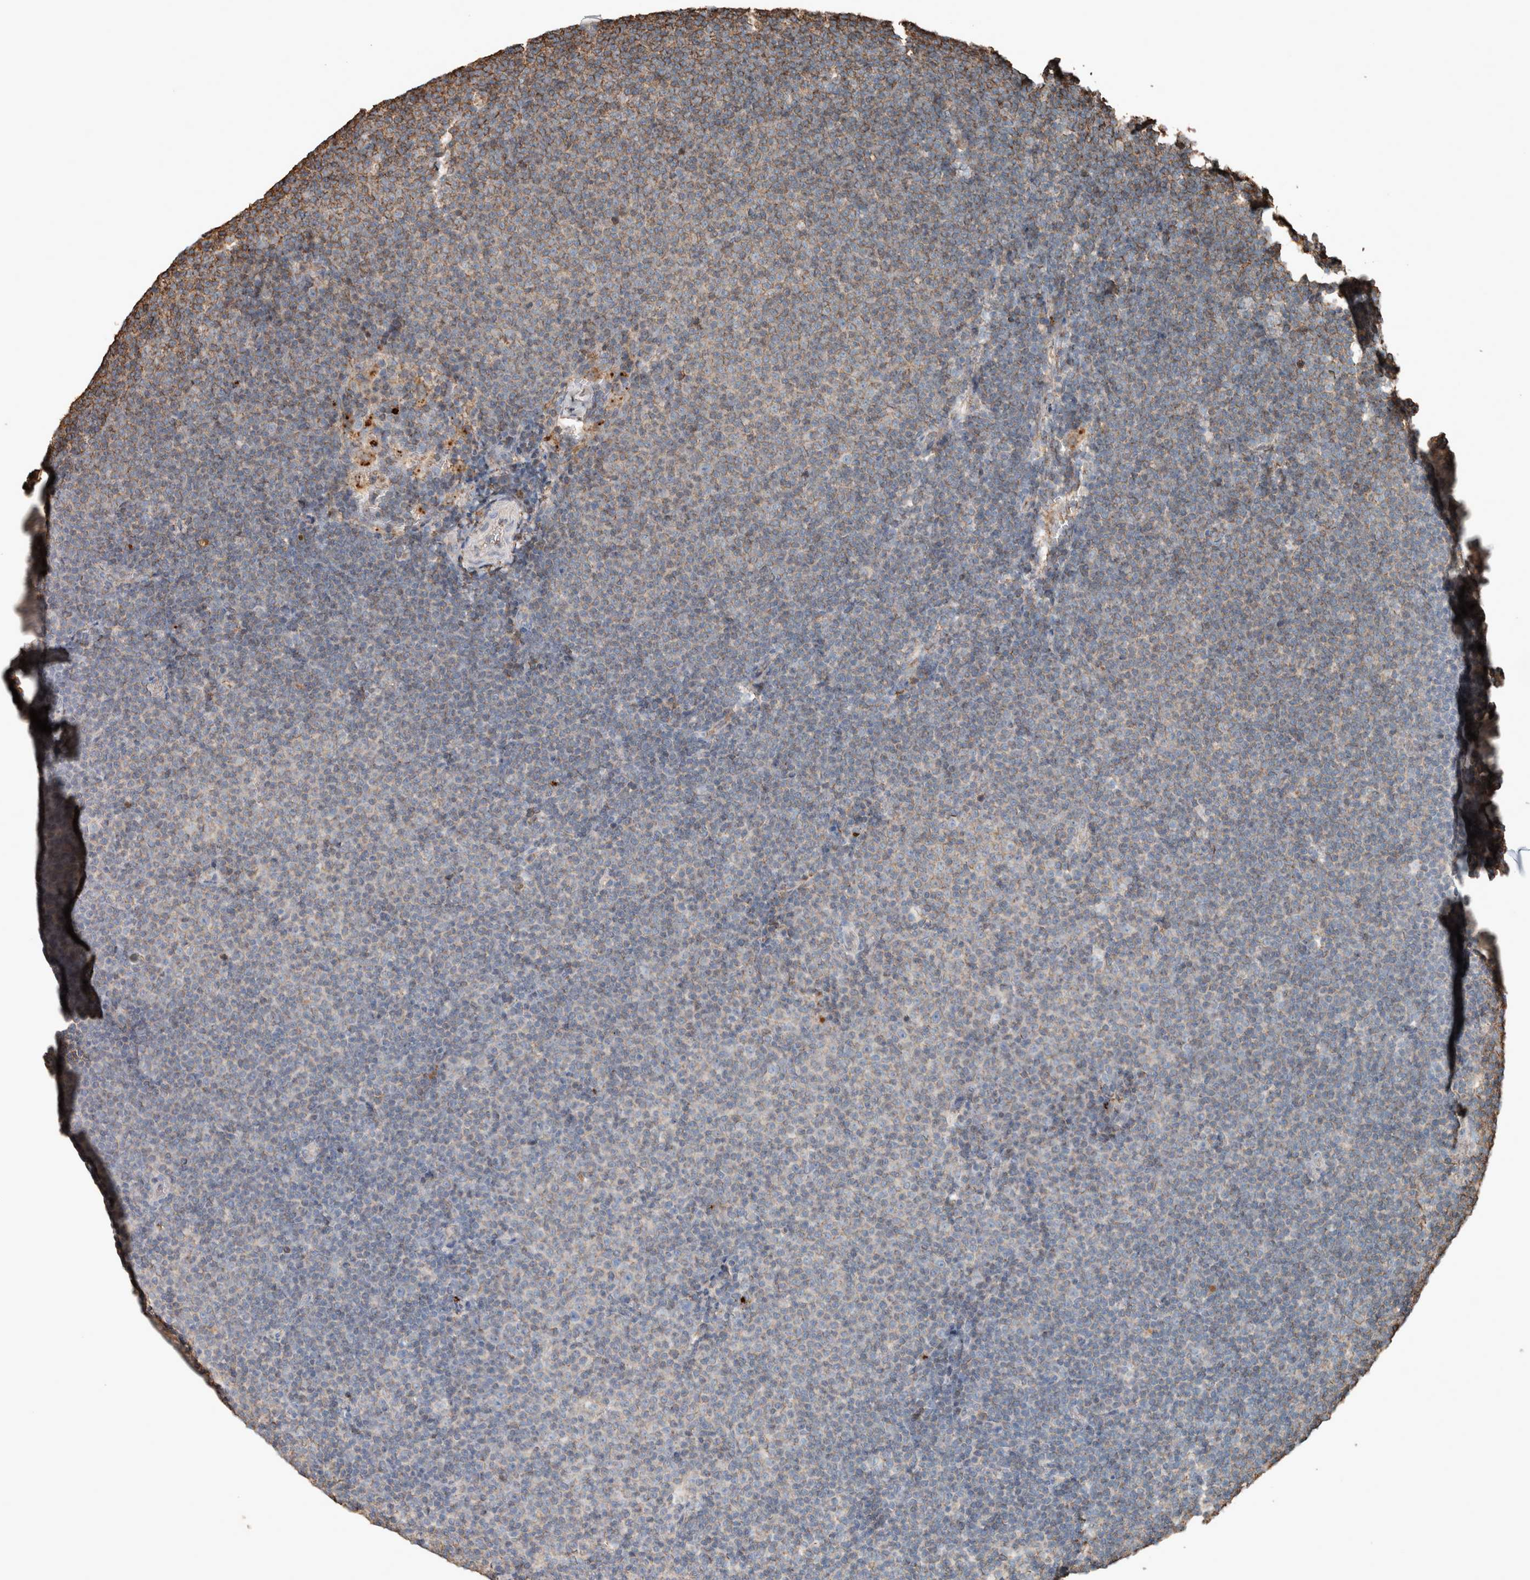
{"staining": {"intensity": "weak", "quantity": "<25%", "location": "cytoplasmic/membranous"}, "tissue": "lymphoma", "cell_type": "Tumor cells", "image_type": "cancer", "snomed": [{"axis": "morphology", "description": "Malignant lymphoma, non-Hodgkin's type, Low grade"}, {"axis": "topography", "description": "Lymph node"}], "caption": "Protein analysis of lymphoma reveals no significant expression in tumor cells.", "gene": "USP34", "patient": {"sex": "female", "age": 53}}